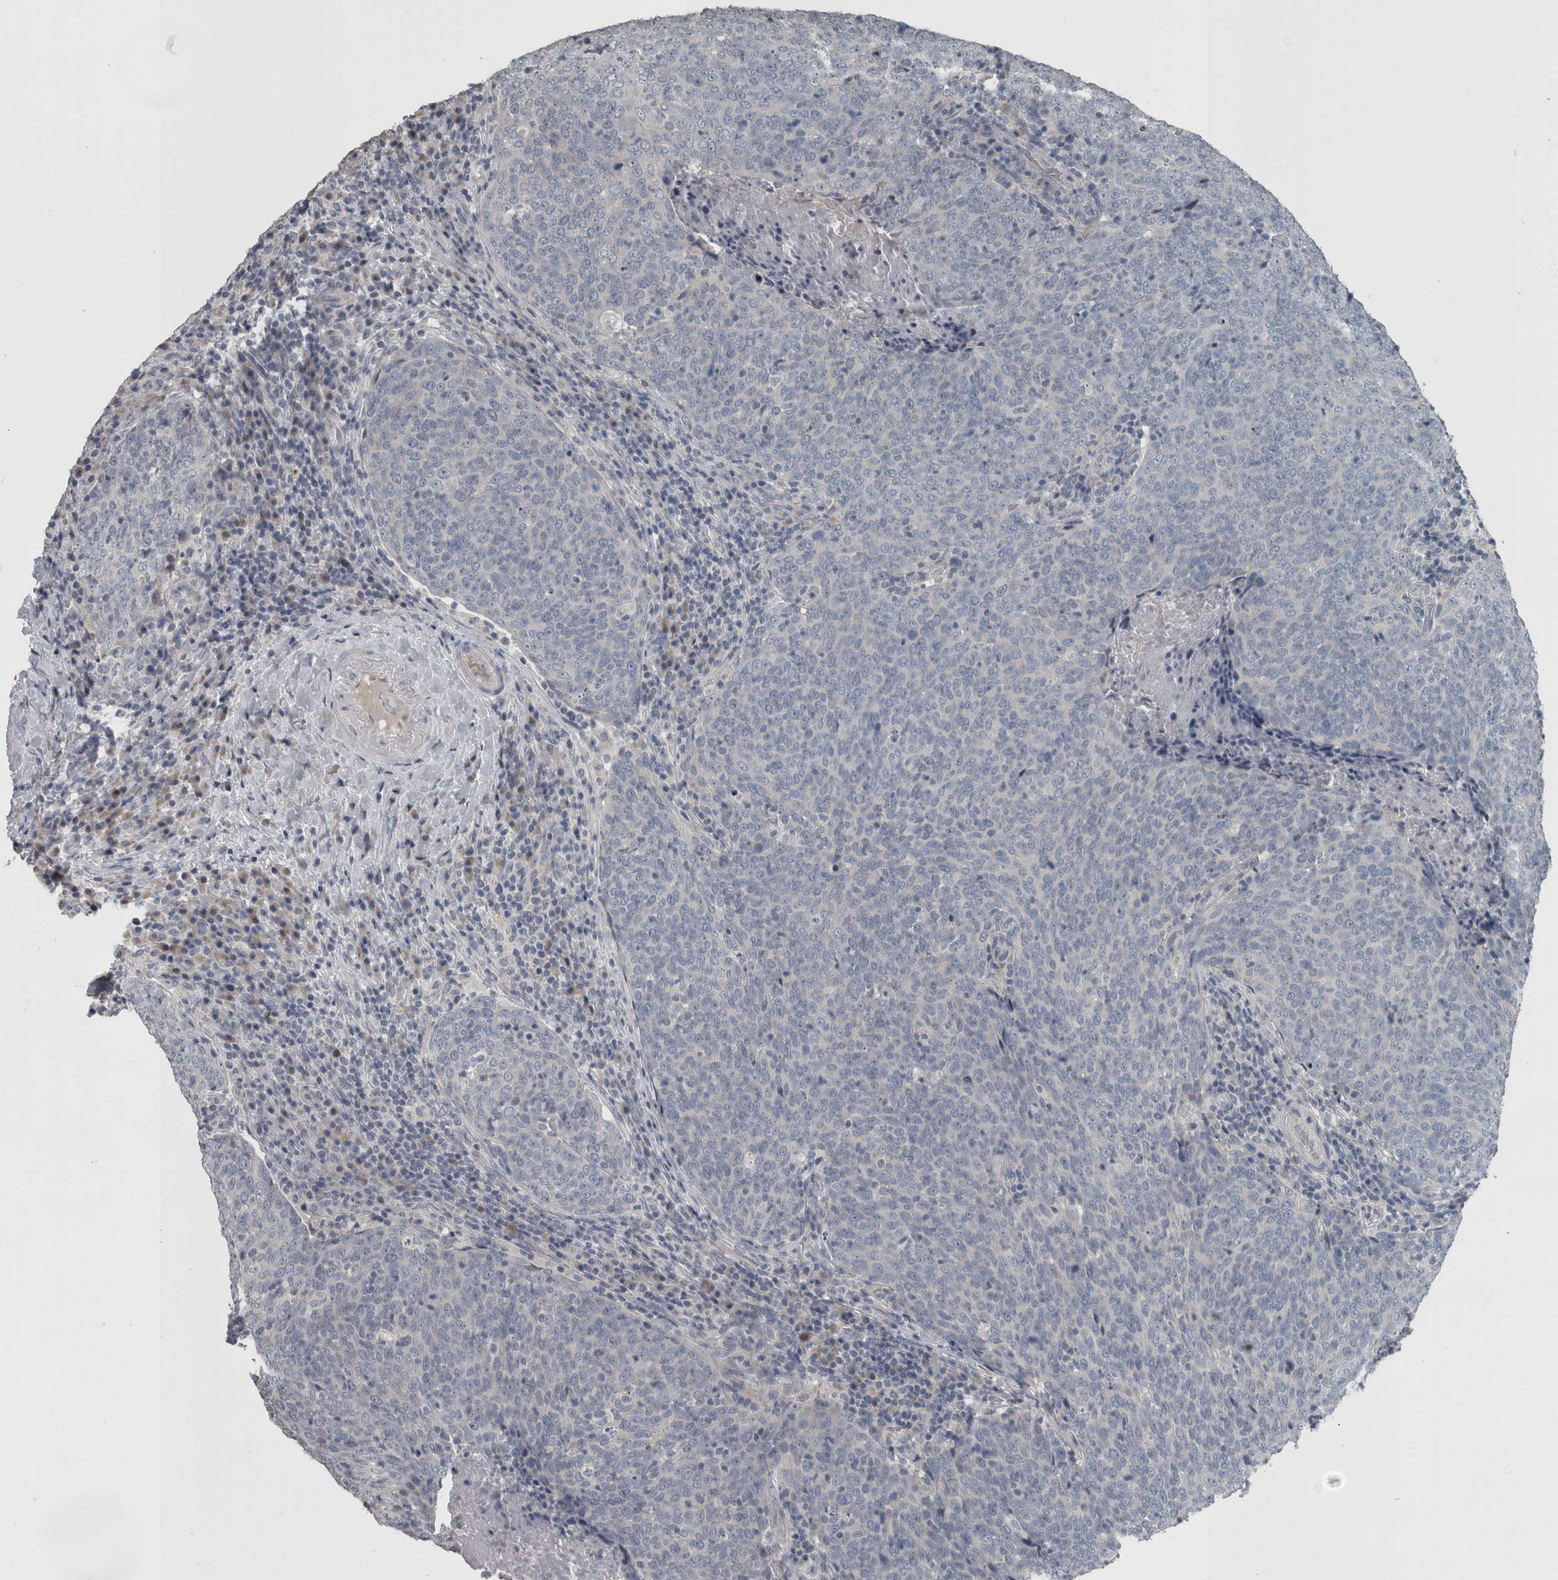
{"staining": {"intensity": "negative", "quantity": "none", "location": "none"}, "tissue": "head and neck cancer", "cell_type": "Tumor cells", "image_type": "cancer", "snomed": [{"axis": "morphology", "description": "Squamous cell carcinoma, NOS"}, {"axis": "morphology", "description": "Squamous cell carcinoma, metastatic, NOS"}, {"axis": "topography", "description": "Lymph node"}, {"axis": "topography", "description": "Head-Neck"}], "caption": "Immunohistochemistry histopathology image of metastatic squamous cell carcinoma (head and neck) stained for a protein (brown), which reveals no positivity in tumor cells. Nuclei are stained in blue.", "gene": "KRT20", "patient": {"sex": "male", "age": 62}}